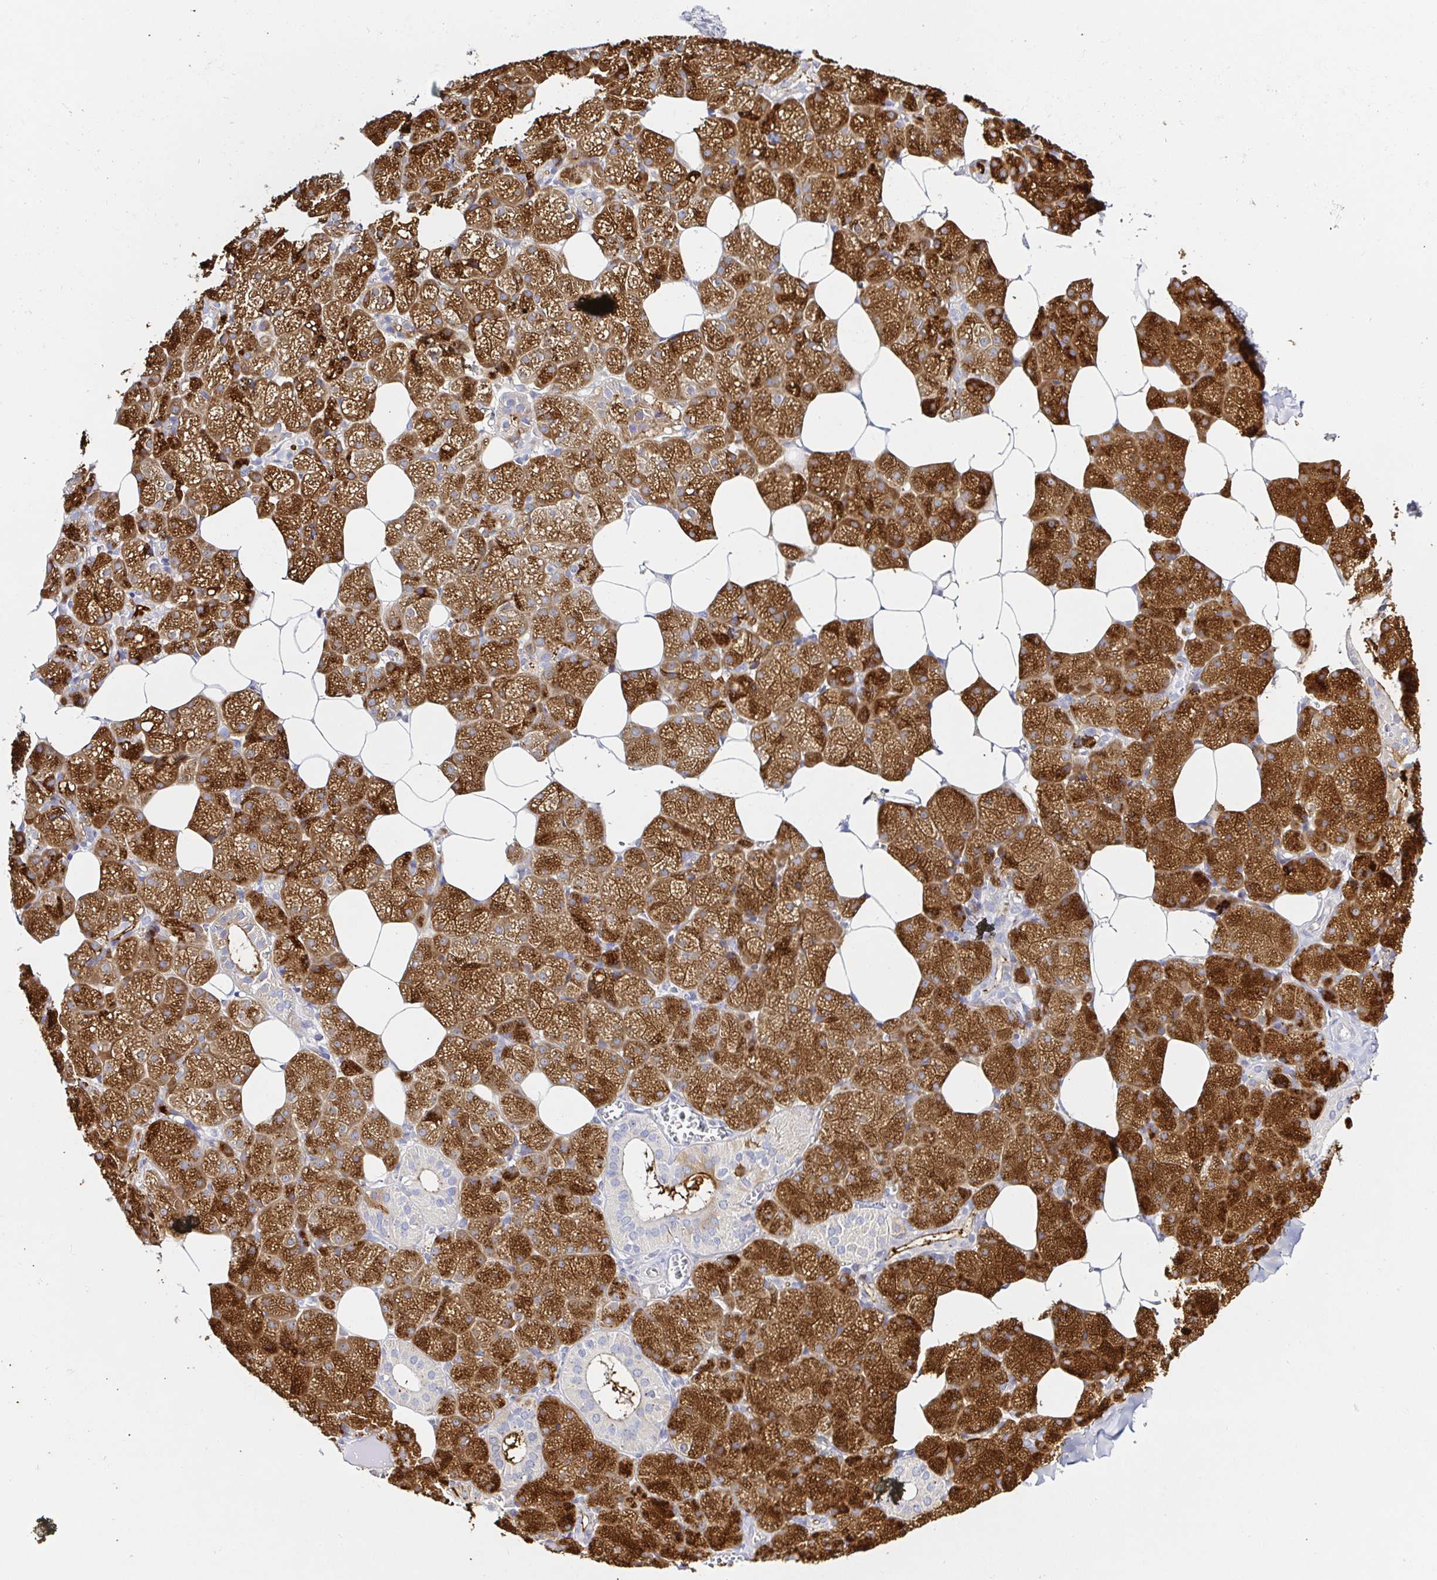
{"staining": {"intensity": "strong", "quantity": "25%-75%", "location": "cytoplasmic/membranous"}, "tissue": "salivary gland", "cell_type": "Glandular cells", "image_type": "normal", "snomed": [{"axis": "morphology", "description": "Normal tissue, NOS"}, {"axis": "topography", "description": "Salivary gland"}, {"axis": "topography", "description": "Peripheral nerve tissue"}], "caption": "A histopathology image of salivary gland stained for a protein reveals strong cytoplasmic/membranous brown staining in glandular cells.", "gene": "ARL4D", "patient": {"sex": "male", "age": 38}}